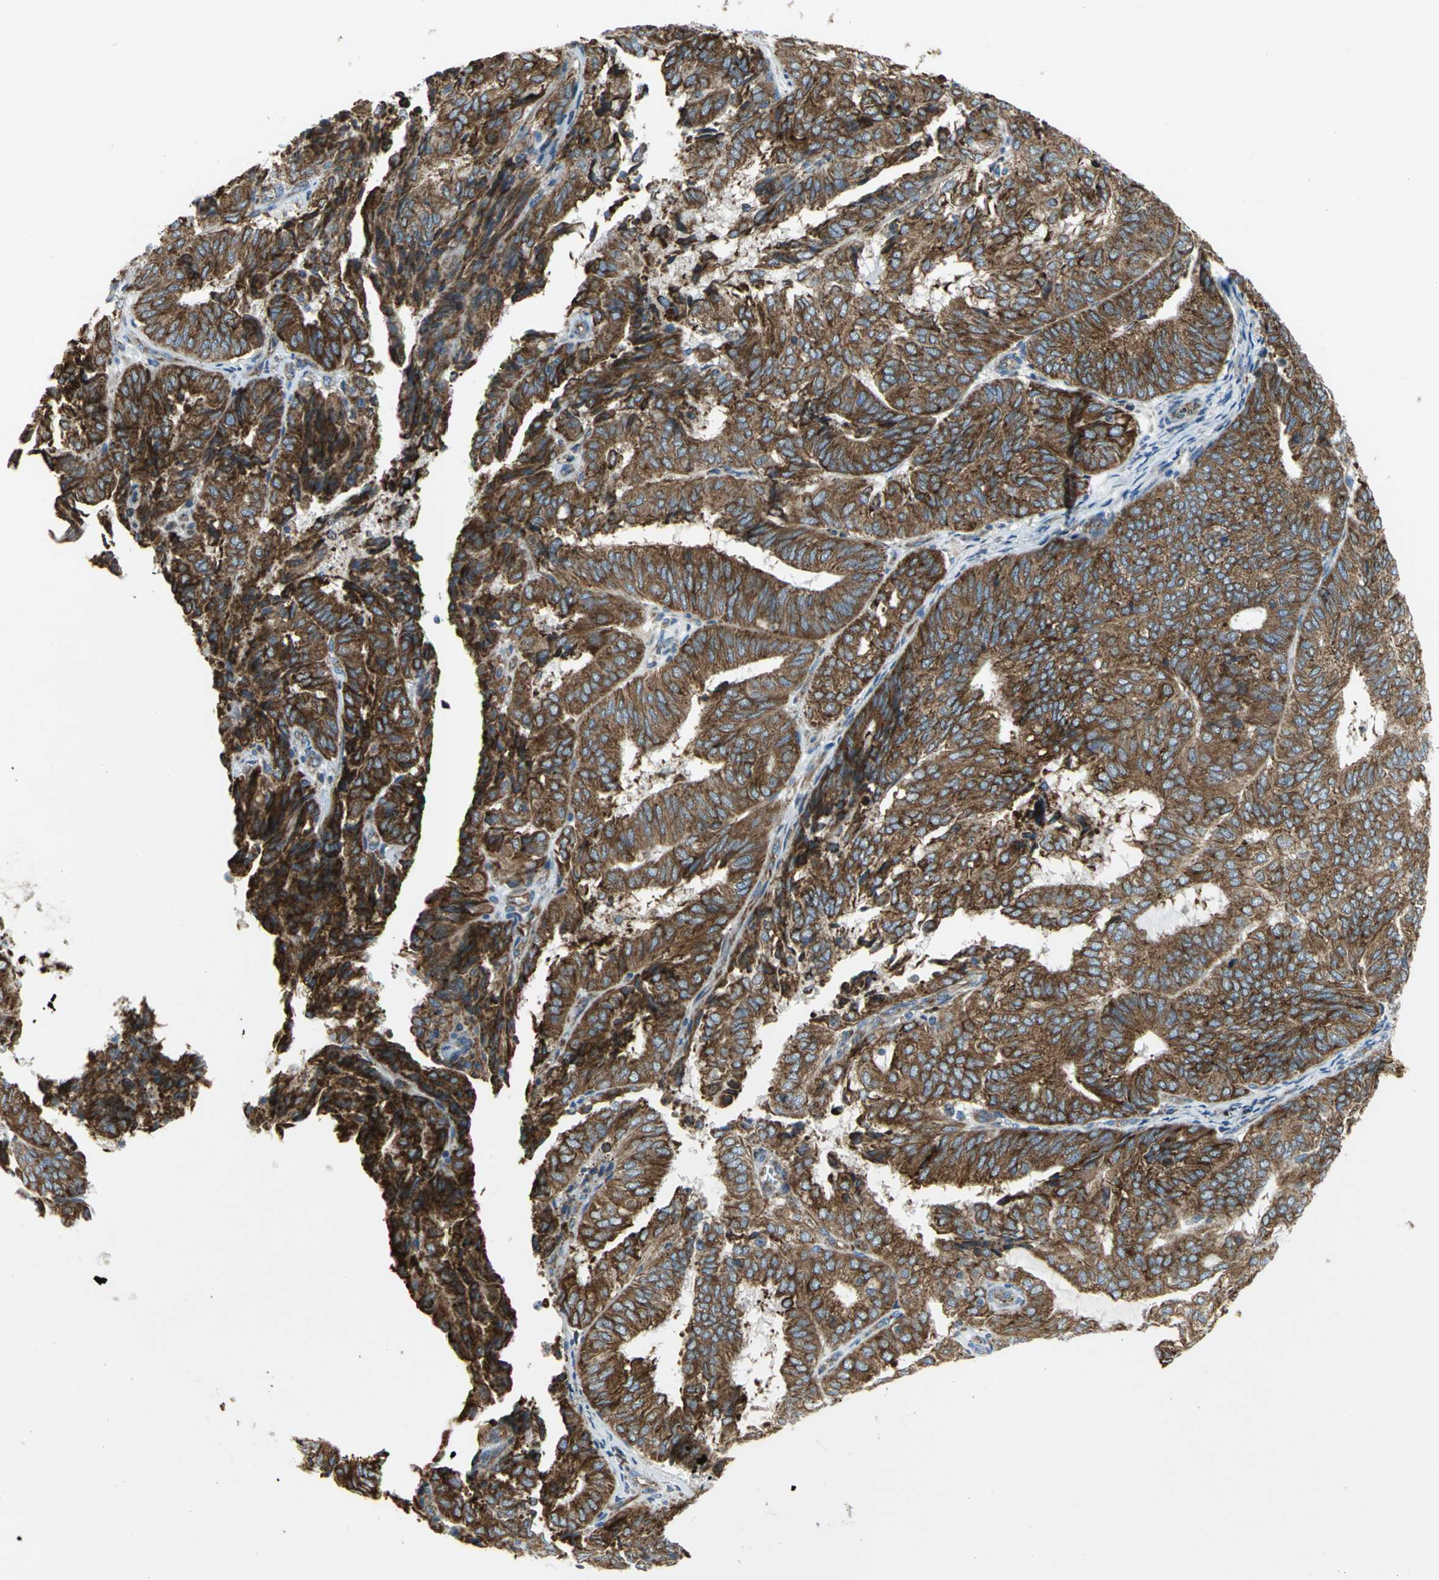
{"staining": {"intensity": "strong", "quantity": ">75%", "location": "cytoplasmic/membranous"}, "tissue": "endometrial cancer", "cell_type": "Tumor cells", "image_type": "cancer", "snomed": [{"axis": "morphology", "description": "Adenocarcinoma, NOS"}, {"axis": "topography", "description": "Uterus"}], "caption": "High-magnification brightfield microscopy of adenocarcinoma (endometrial) stained with DAB (3,3'-diaminobenzidine) (brown) and counterstained with hematoxylin (blue). tumor cells exhibit strong cytoplasmic/membranous expression is appreciated in about>75% of cells.", "gene": "TULP4", "patient": {"sex": "female", "age": 60}}